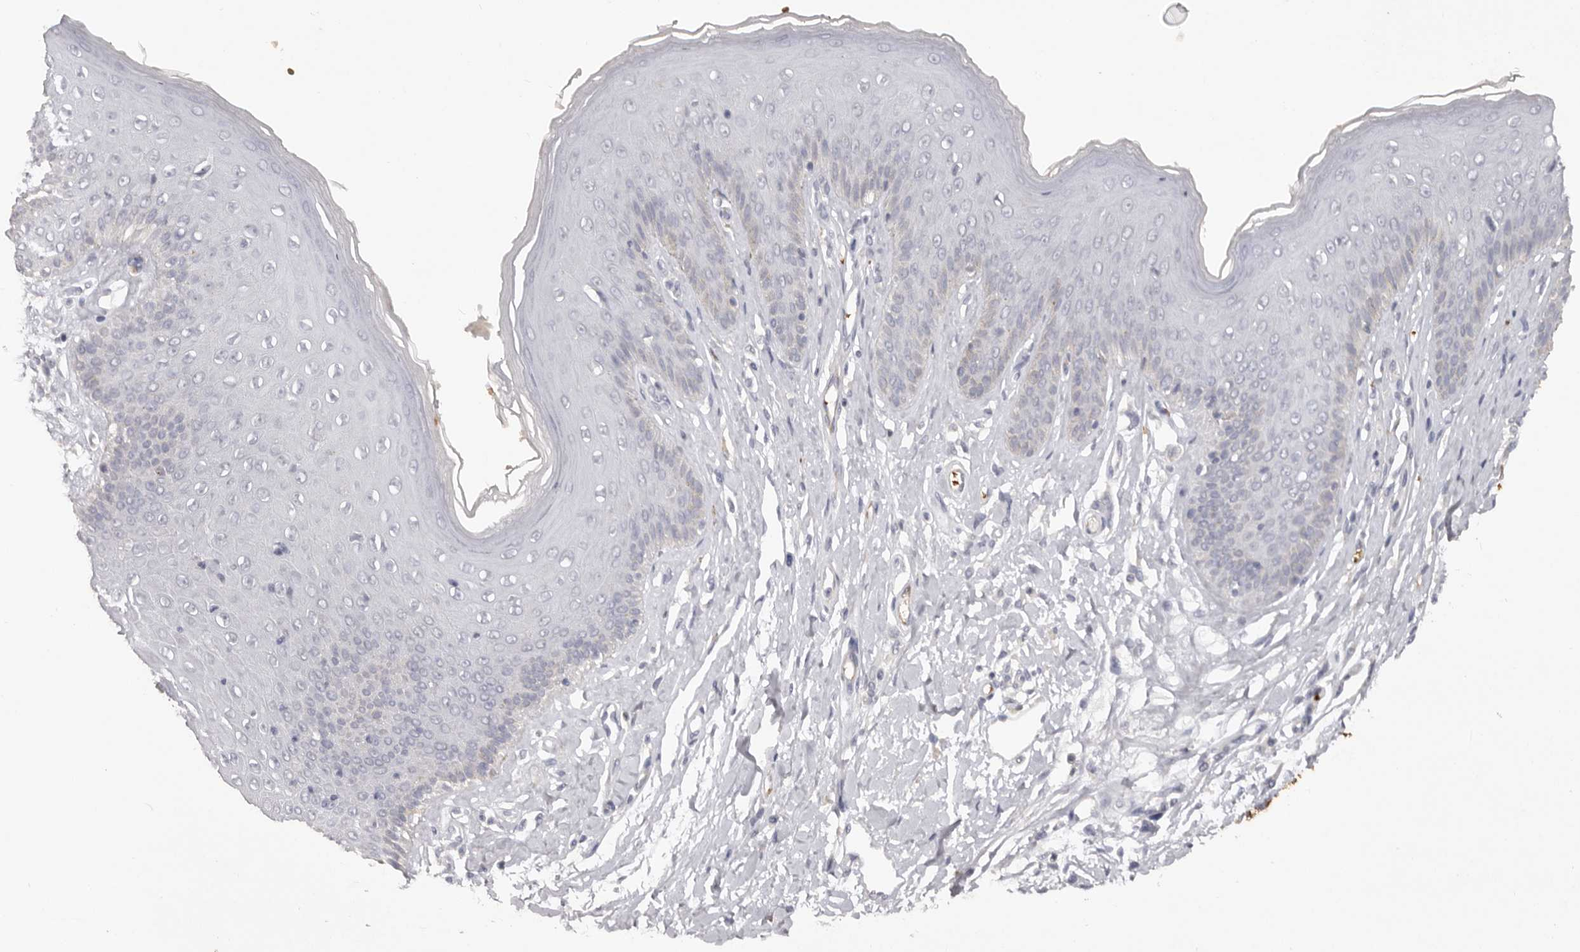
{"staining": {"intensity": "negative", "quantity": "none", "location": "none"}, "tissue": "skin", "cell_type": "Epidermal cells", "image_type": "normal", "snomed": [{"axis": "morphology", "description": "Normal tissue, NOS"}, {"axis": "morphology", "description": "Squamous cell carcinoma, NOS"}, {"axis": "topography", "description": "Vulva"}], "caption": "This is an IHC micrograph of unremarkable skin. There is no staining in epidermal cells.", "gene": "TNR", "patient": {"sex": "female", "age": 85}}